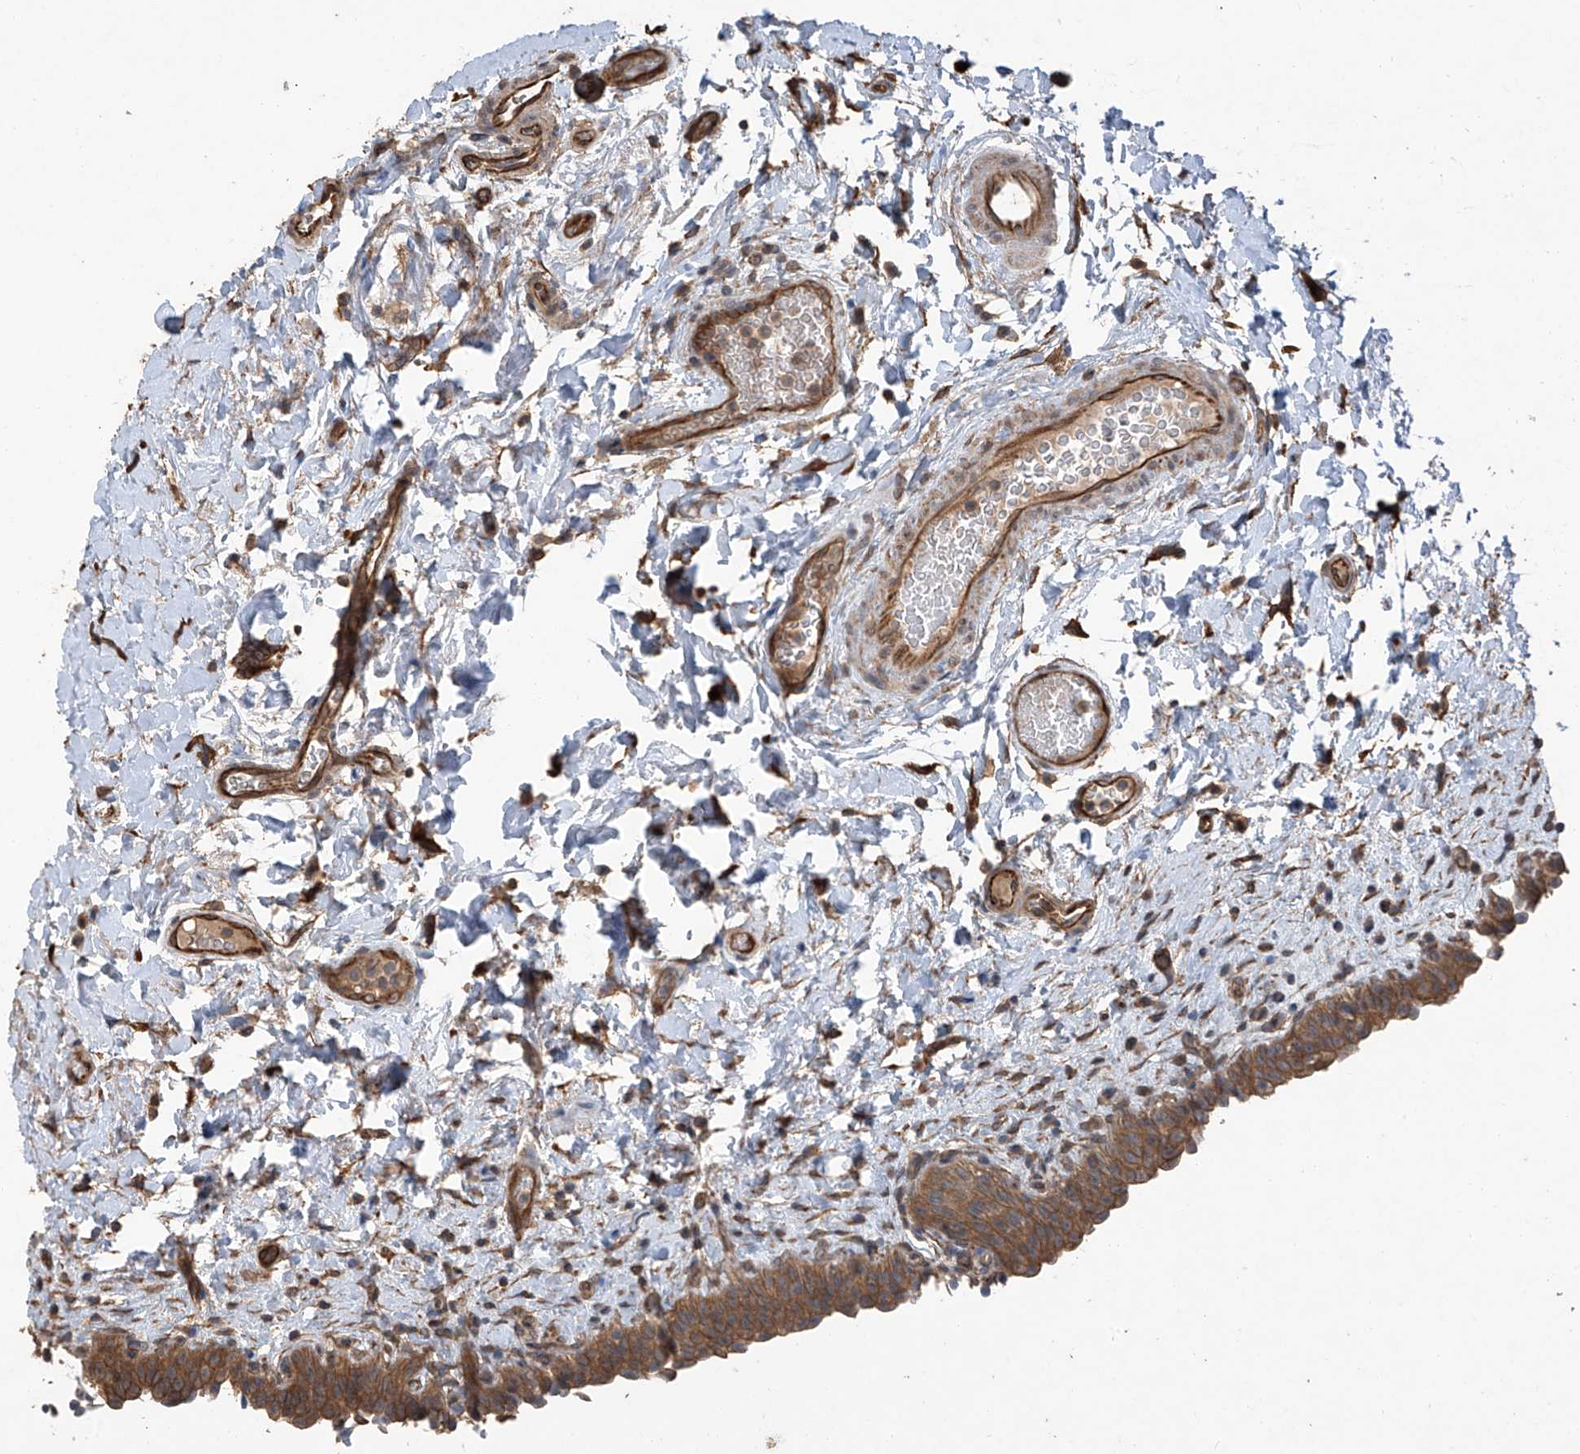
{"staining": {"intensity": "moderate", "quantity": ">75%", "location": "cytoplasmic/membranous"}, "tissue": "urinary bladder", "cell_type": "Urothelial cells", "image_type": "normal", "snomed": [{"axis": "morphology", "description": "Normal tissue, NOS"}, {"axis": "topography", "description": "Urinary bladder"}], "caption": "Immunohistochemical staining of unremarkable urinary bladder exhibits moderate cytoplasmic/membranous protein expression in about >75% of urothelial cells. (Stains: DAB (3,3'-diaminobenzidine) in brown, nuclei in blue, Microscopy: brightfield microscopy at high magnification).", "gene": "AGBL5", "patient": {"sex": "male", "age": 83}}